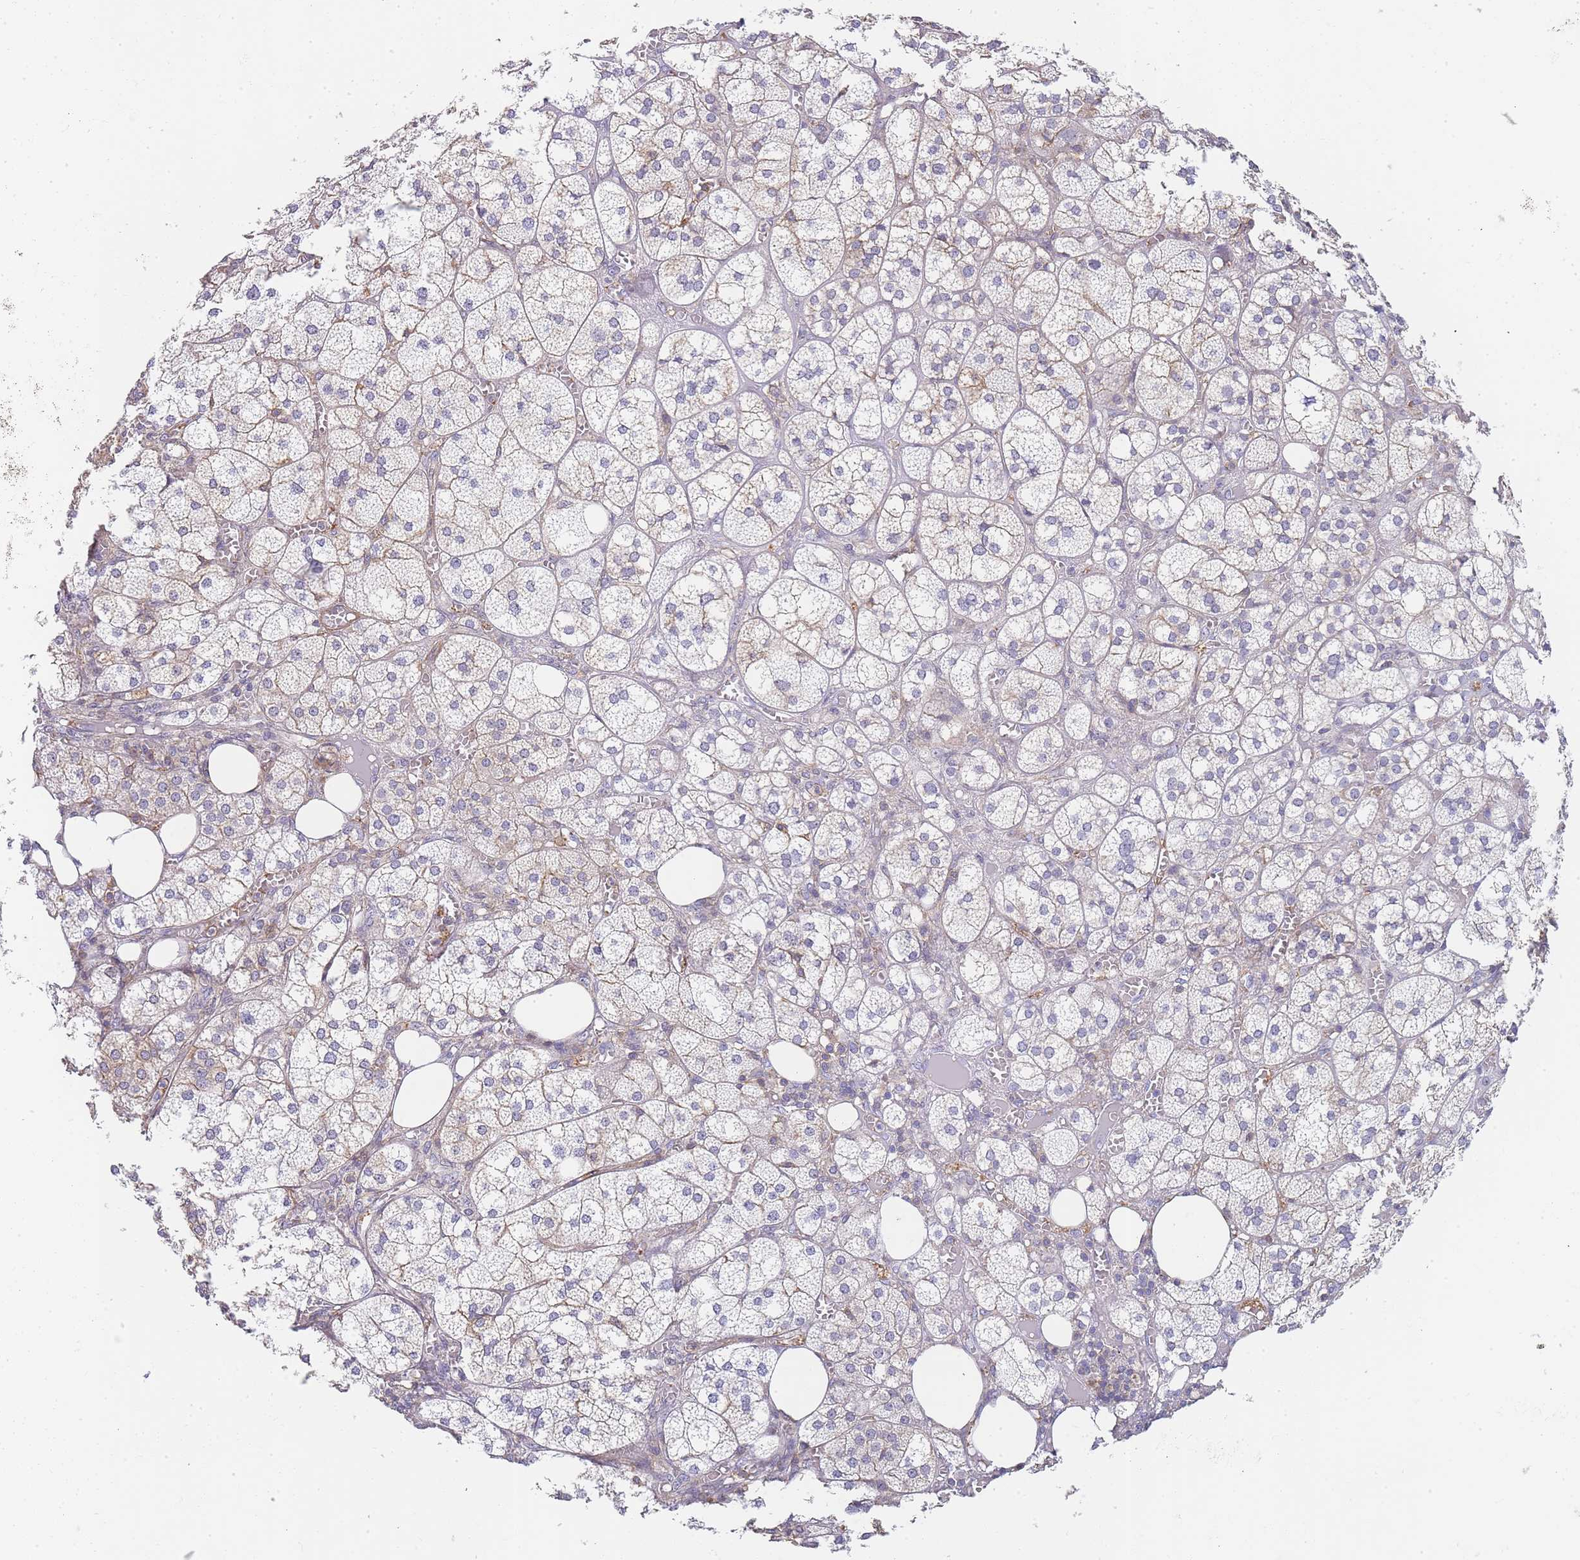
{"staining": {"intensity": "moderate", "quantity": "<25%", "location": "cytoplasmic/membranous"}, "tissue": "adrenal gland", "cell_type": "Glandular cells", "image_type": "normal", "snomed": [{"axis": "morphology", "description": "Normal tissue, NOS"}, {"axis": "topography", "description": "Adrenal gland"}], "caption": "Moderate cytoplasmic/membranous protein staining is present in about <25% of glandular cells in adrenal gland.", "gene": "NOP14", "patient": {"sex": "female", "age": 61}}